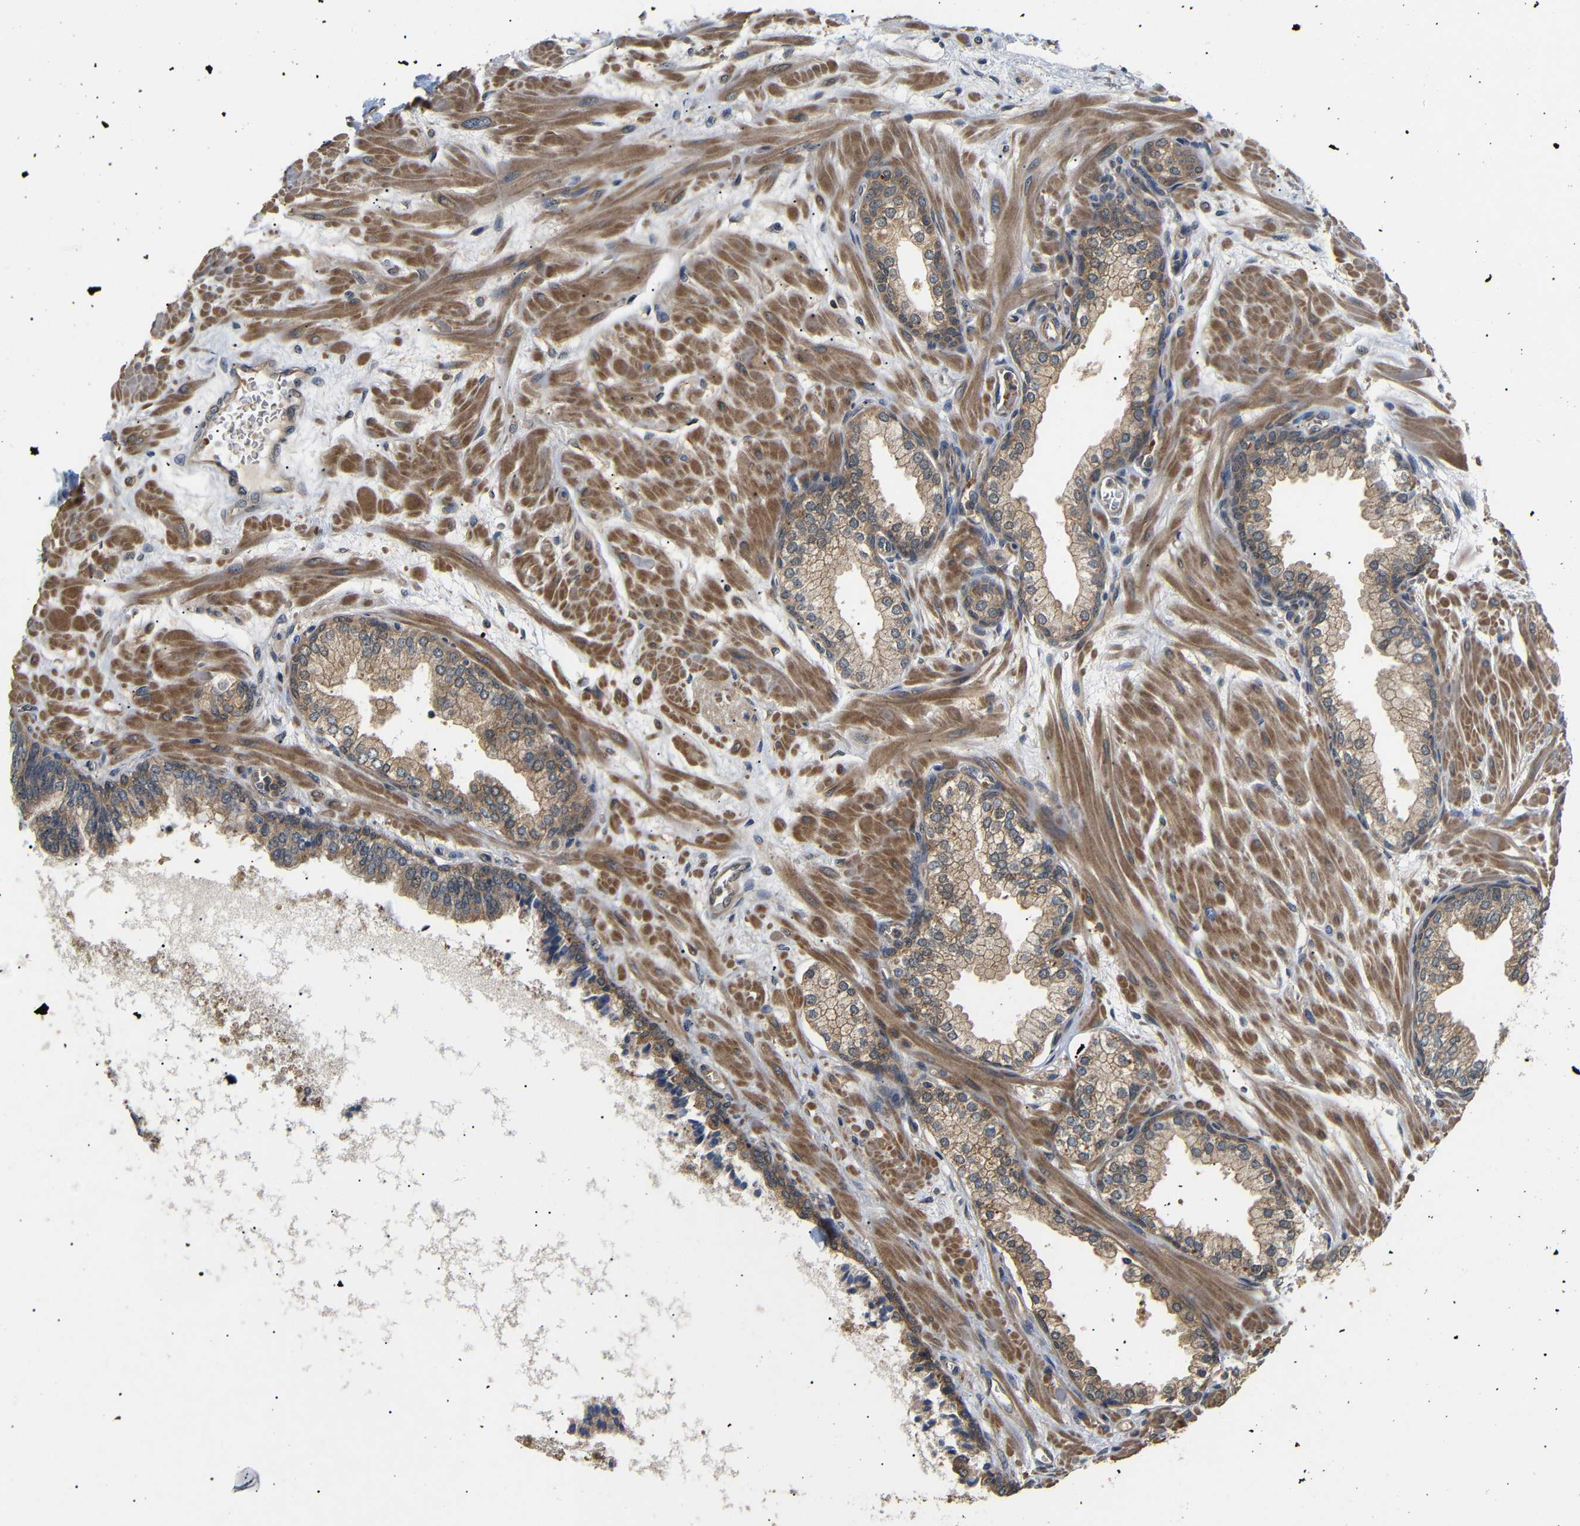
{"staining": {"intensity": "moderate", "quantity": ">75%", "location": "cytoplasmic/membranous"}, "tissue": "prostate", "cell_type": "Glandular cells", "image_type": "normal", "snomed": [{"axis": "morphology", "description": "Normal tissue, NOS"}, {"axis": "morphology", "description": "Urothelial carcinoma, Low grade"}, {"axis": "topography", "description": "Urinary bladder"}, {"axis": "topography", "description": "Prostate"}], "caption": "DAB immunohistochemical staining of normal human prostate reveals moderate cytoplasmic/membranous protein staining in about >75% of glandular cells.", "gene": "DDR1", "patient": {"sex": "male", "age": 60}}